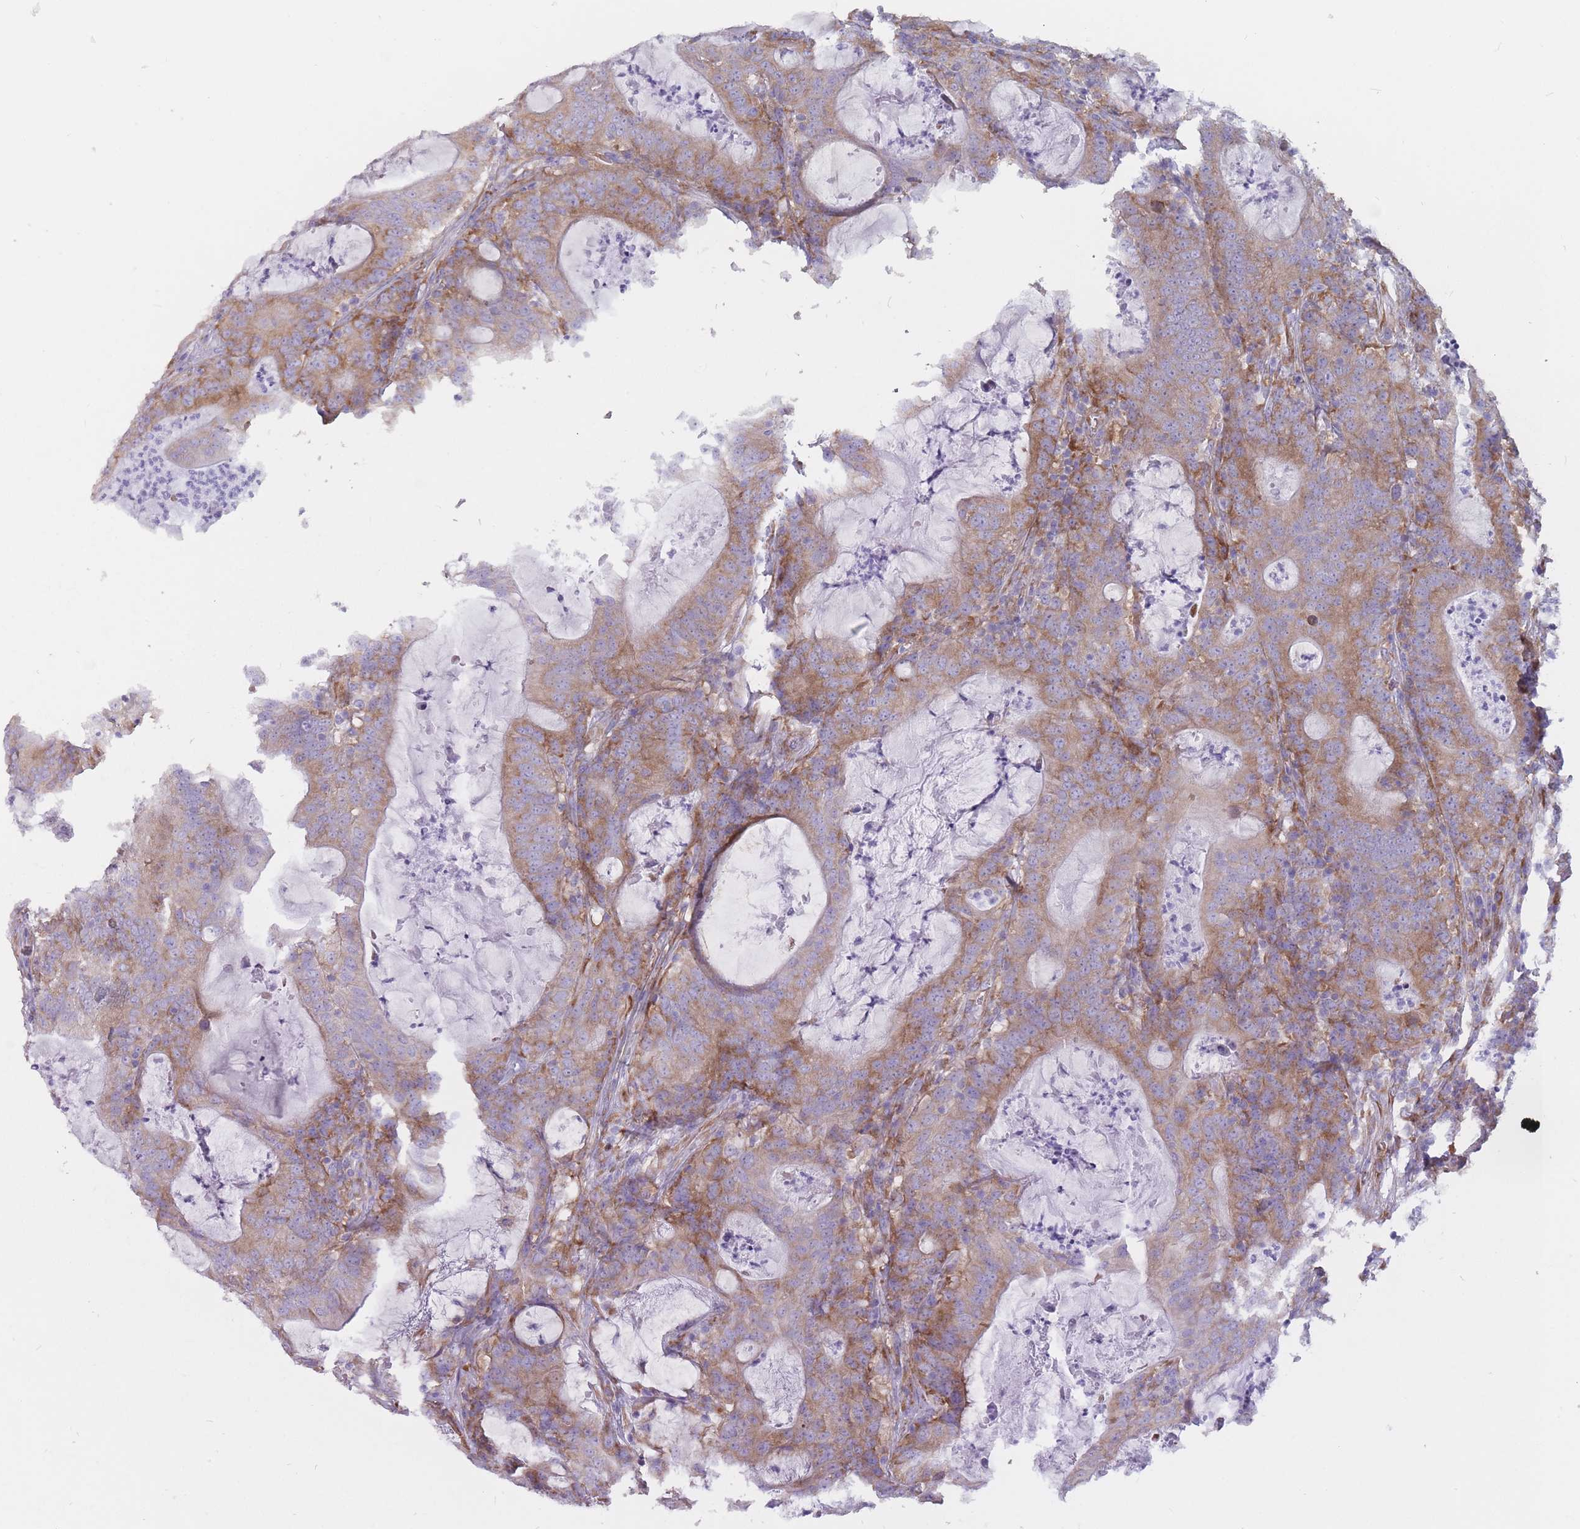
{"staining": {"intensity": "moderate", "quantity": ">75%", "location": "cytoplasmic/membranous"}, "tissue": "colorectal cancer", "cell_type": "Tumor cells", "image_type": "cancer", "snomed": [{"axis": "morphology", "description": "Adenocarcinoma, NOS"}, {"axis": "topography", "description": "Colon"}], "caption": "A medium amount of moderate cytoplasmic/membranous positivity is seen in about >75% of tumor cells in colorectal cancer tissue.", "gene": "RPL18", "patient": {"sex": "male", "age": 83}}